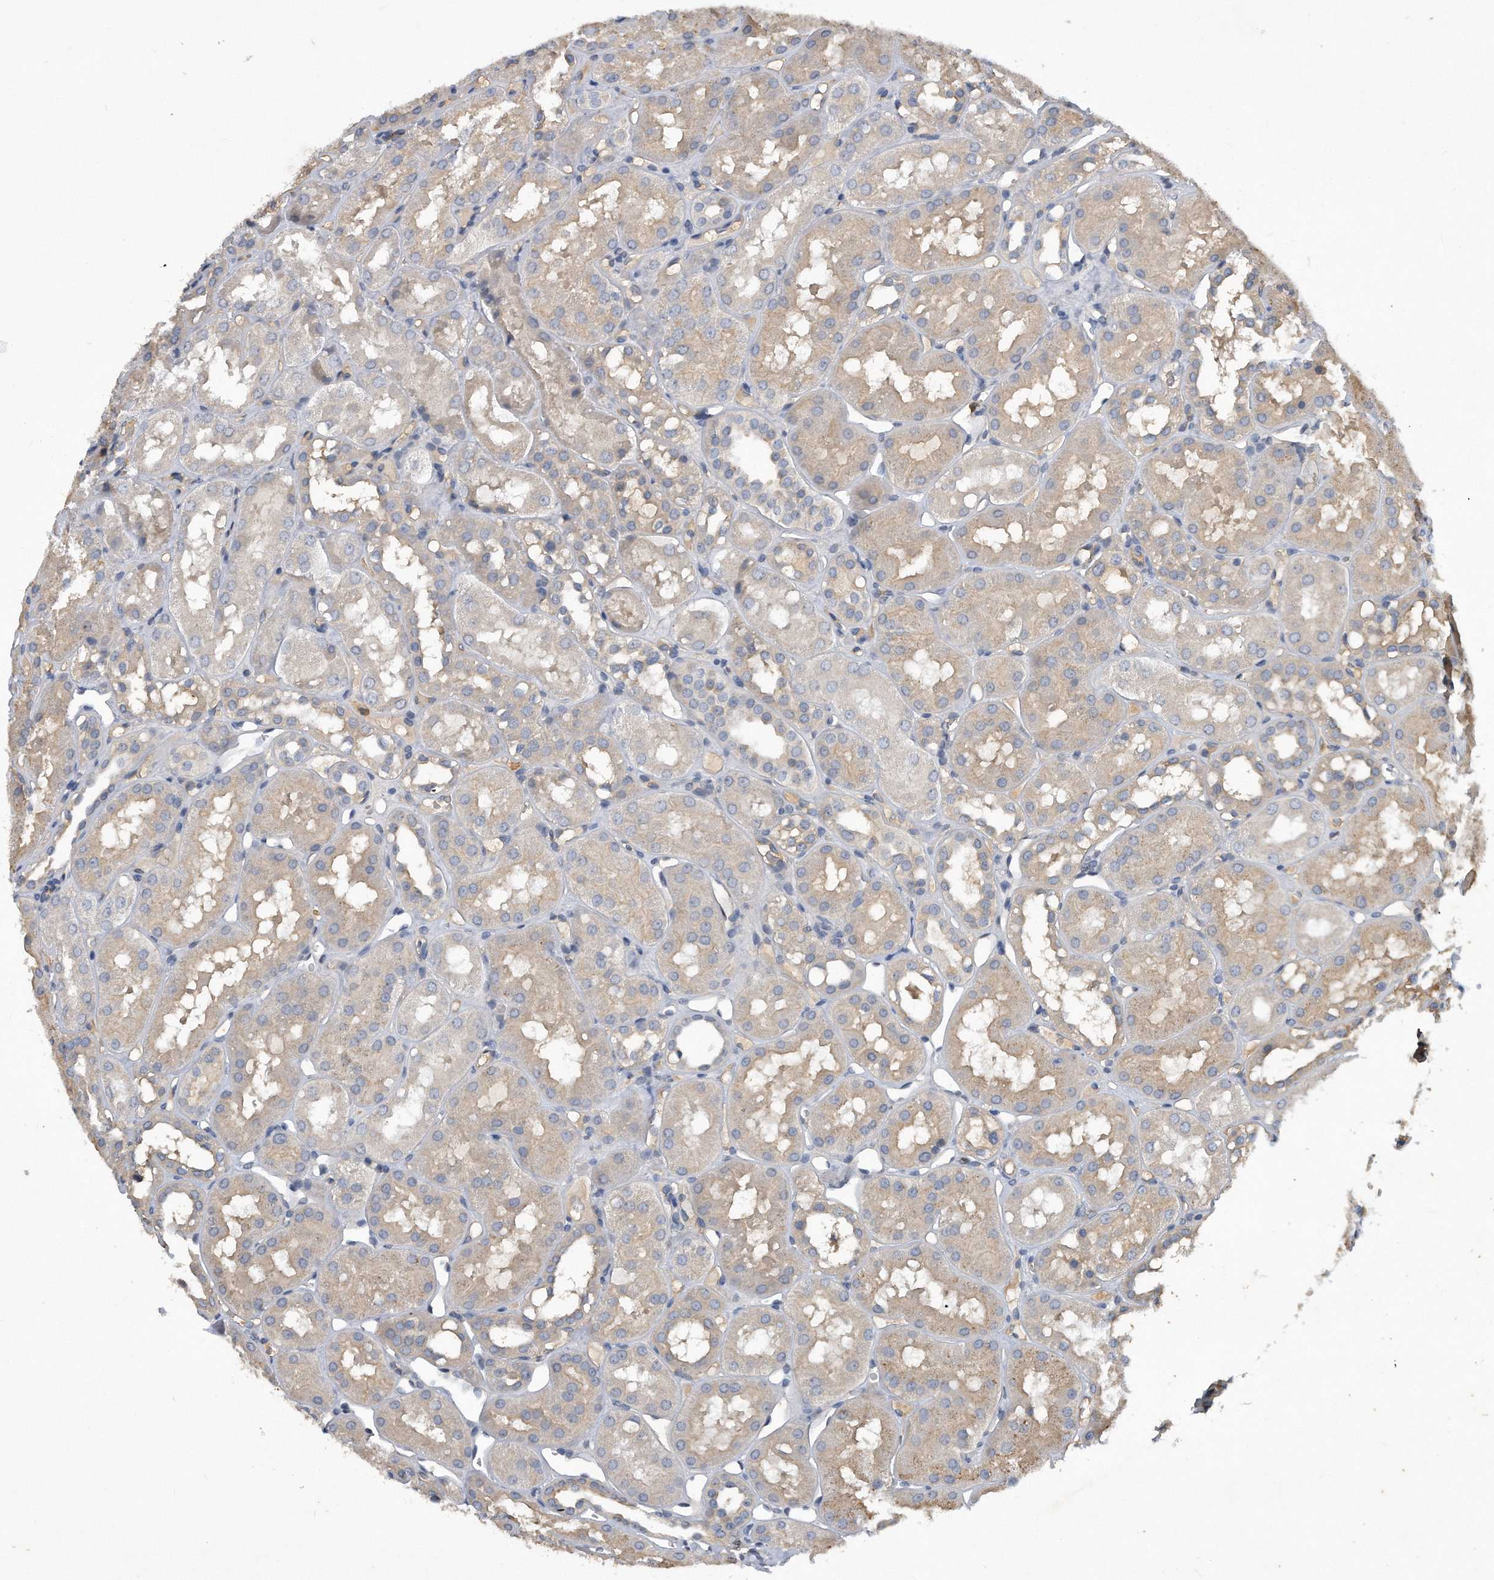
{"staining": {"intensity": "weak", "quantity": "<25%", "location": "cytoplasmic/membranous"}, "tissue": "kidney", "cell_type": "Cells in glomeruli", "image_type": "normal", "snomed": [{"axis": "morphology", "description": "Normal tissue, NOS"}, {"axis": "topography", "description": "Kidney"}], "caption": "IHC histopathology image of benign kidney: human kidney stained with DAB (3,3'-diaminobenzidine) exhibits no significant protein positivity in cells in glomeruli.", "gene": "HOMER3", "patient": {"sex": "male", "age": 16}}